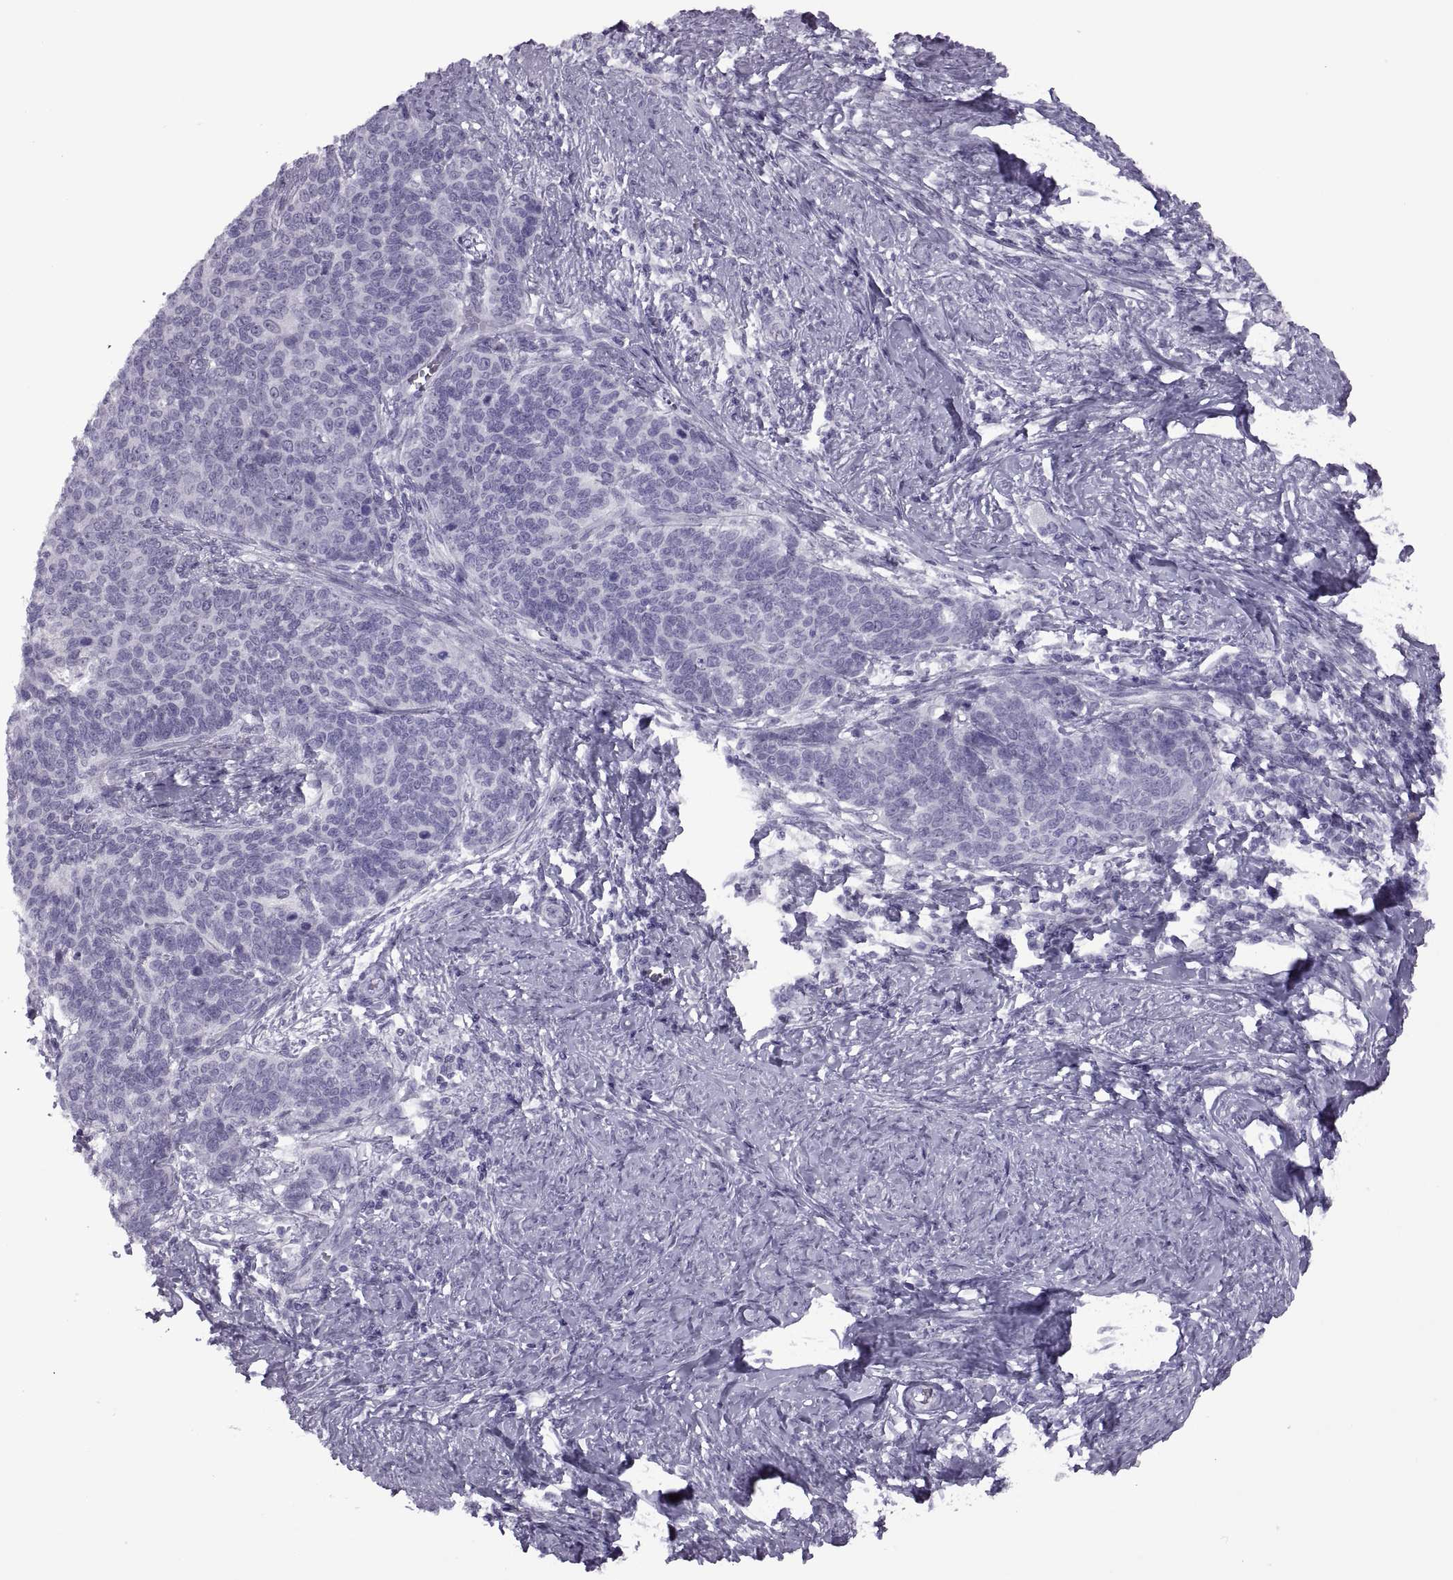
{"staining": {"intensity": "negative", "quantity": "none", "location": "none"}, "tissue": "cervical cancer", "cell_type": "Tumor cells", "image_type": "cancer", "snomed": [{"axis": "morphology", "description": "Squamous cell carcinoma, NOS"}, {"axis": "topography", "description": "Cervix"}], "caption": "This is an immunohistochemistry (IHC) histopathology image of human cervical squamous cell carcinoma. There is no staining in tumor cells.", "gene": "FAM24A", "patient": {"sex": "female", "age": 39}}